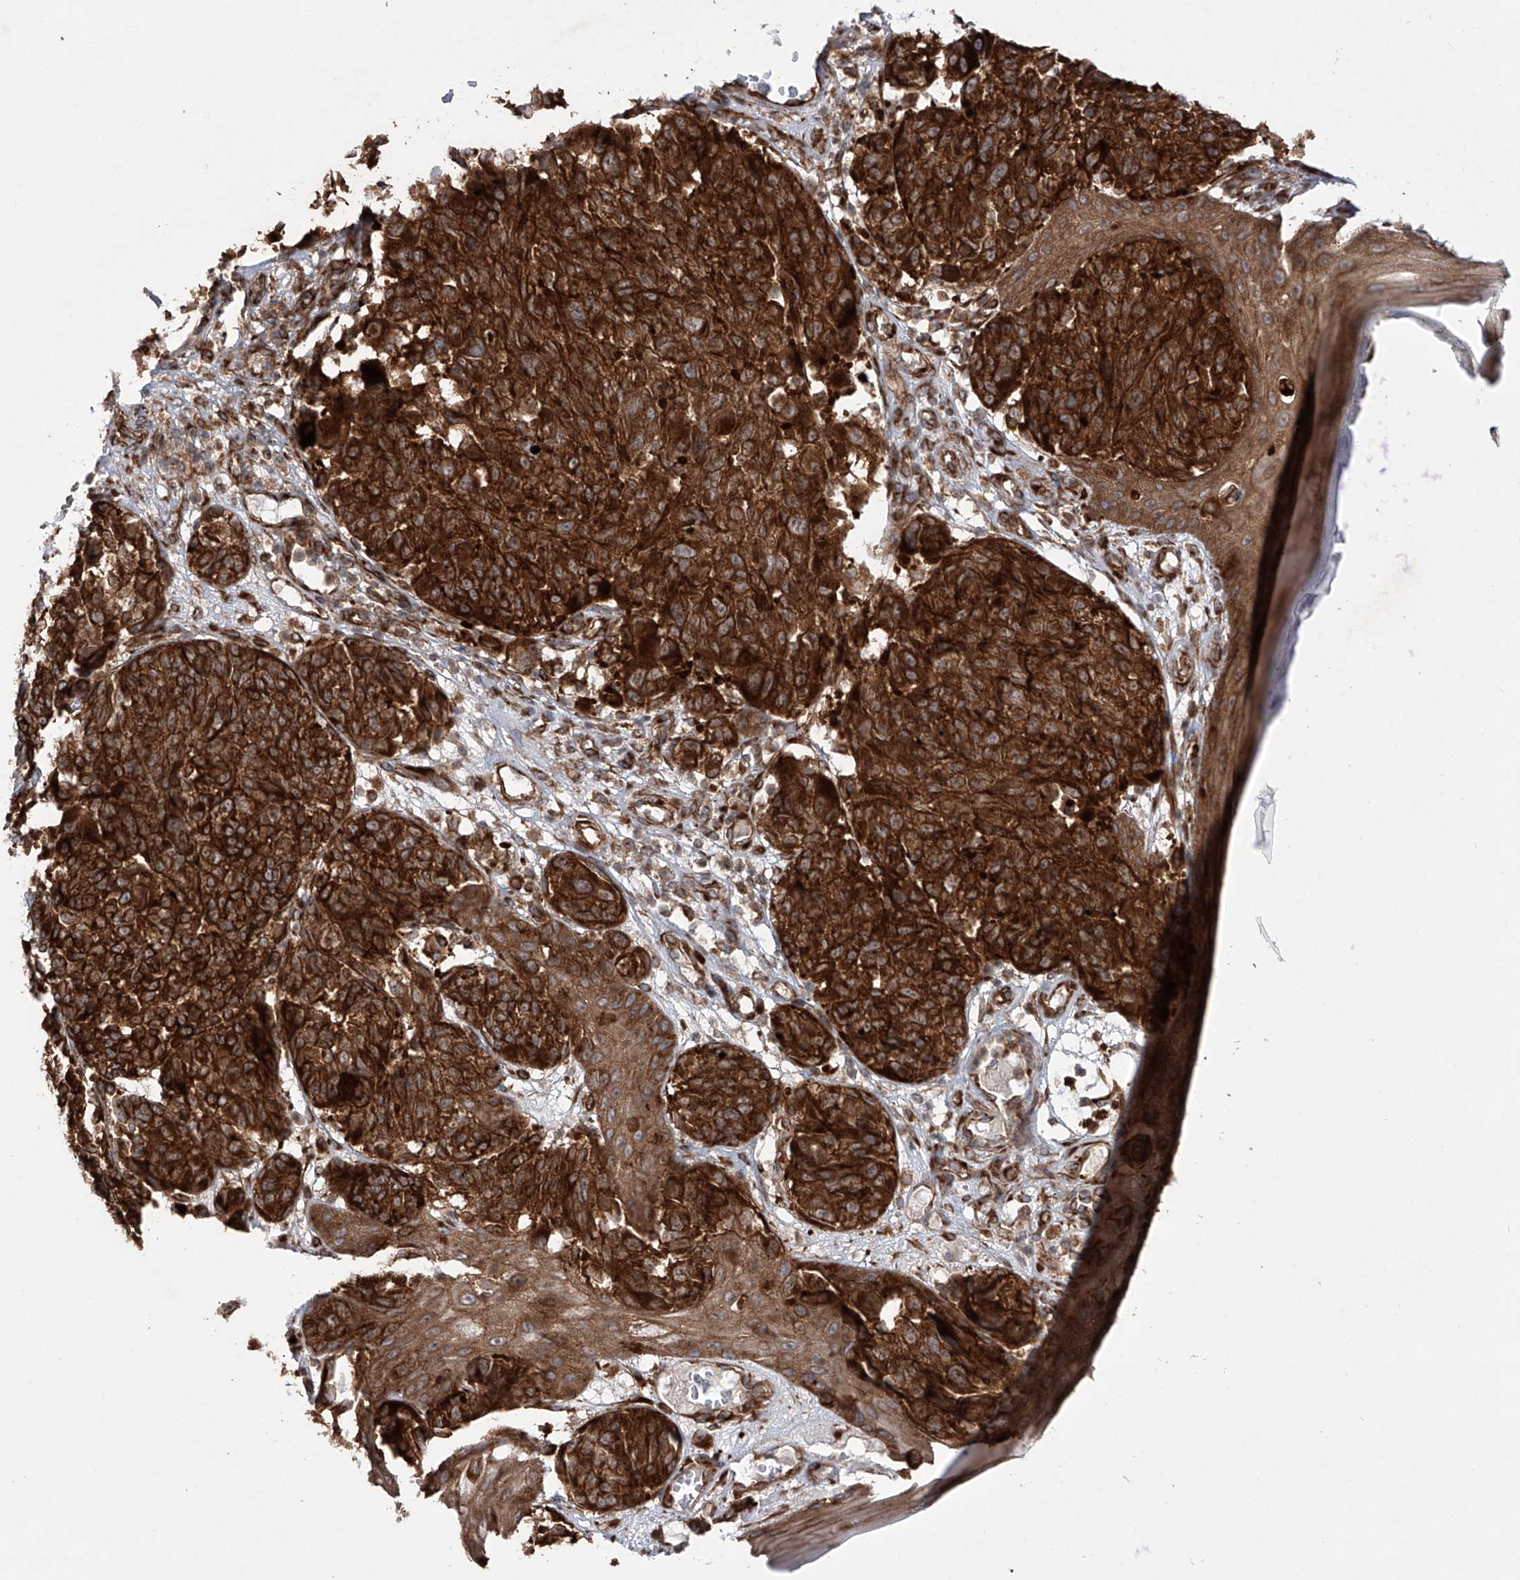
{"staining": {"intensity": "strong", "quantity": ">75%", "location": "cytoplasmic/membranous"}, "tissue": "melanoma", "cell_type": "Tumor cells", "image_type": "cancer", "snomed": [{"axis": "morphology", "description": "Malignant melanoma, NOS"}, {"axis": "topography", "description": "Skin"}], "caption": "The image exhibits immunohistochemical staining of melanoma. There is strong cytoplasmic/membranous positivity is present in about >75% of tumor cells.", "gene": "YKT6", "patient": {"sex": "male", "age": 83}}